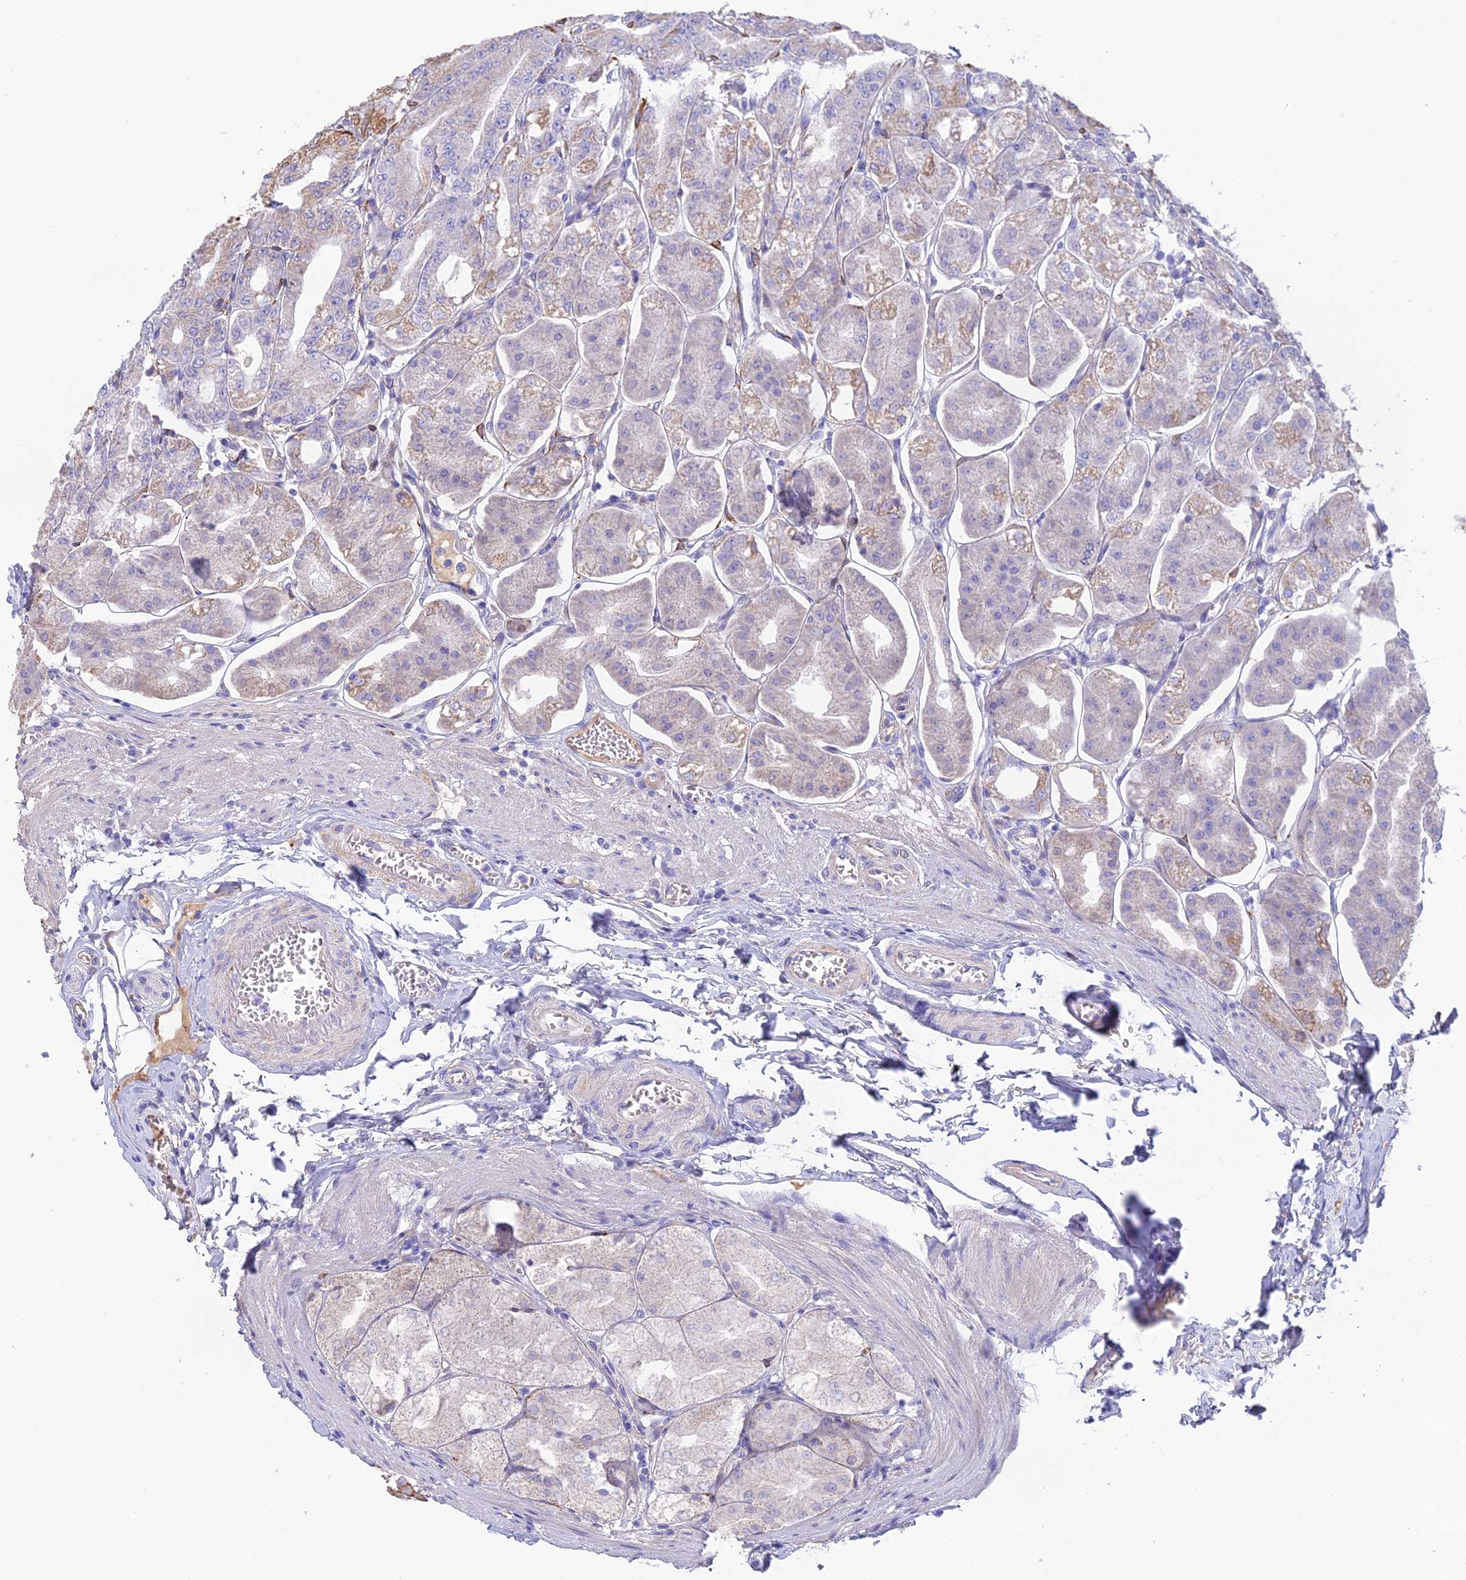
{"staining": {"intensity": "weak", "quantity": "25%-75%", "location": "cytoplasmic/membranous"}, "tissue": "stomach", "cell_type": "Glandular cells", "image_type": "normal", "snomed": [{"axis": "morphology", "description": "Normal tissue, NOS"}, {"axis": "topography", "description": "Stomach, lower"}], "caption": "Brown immunohistochemical staining in benign stomach exhibits weak cytoplasmic/membranous expression in approximately 25%-75% of glandular cells. (DAB IHC, brown staining for protein, blue staining for nuclei).", "gene": "HSD17B2", "patient": {"sex": "male", "age": 71}}